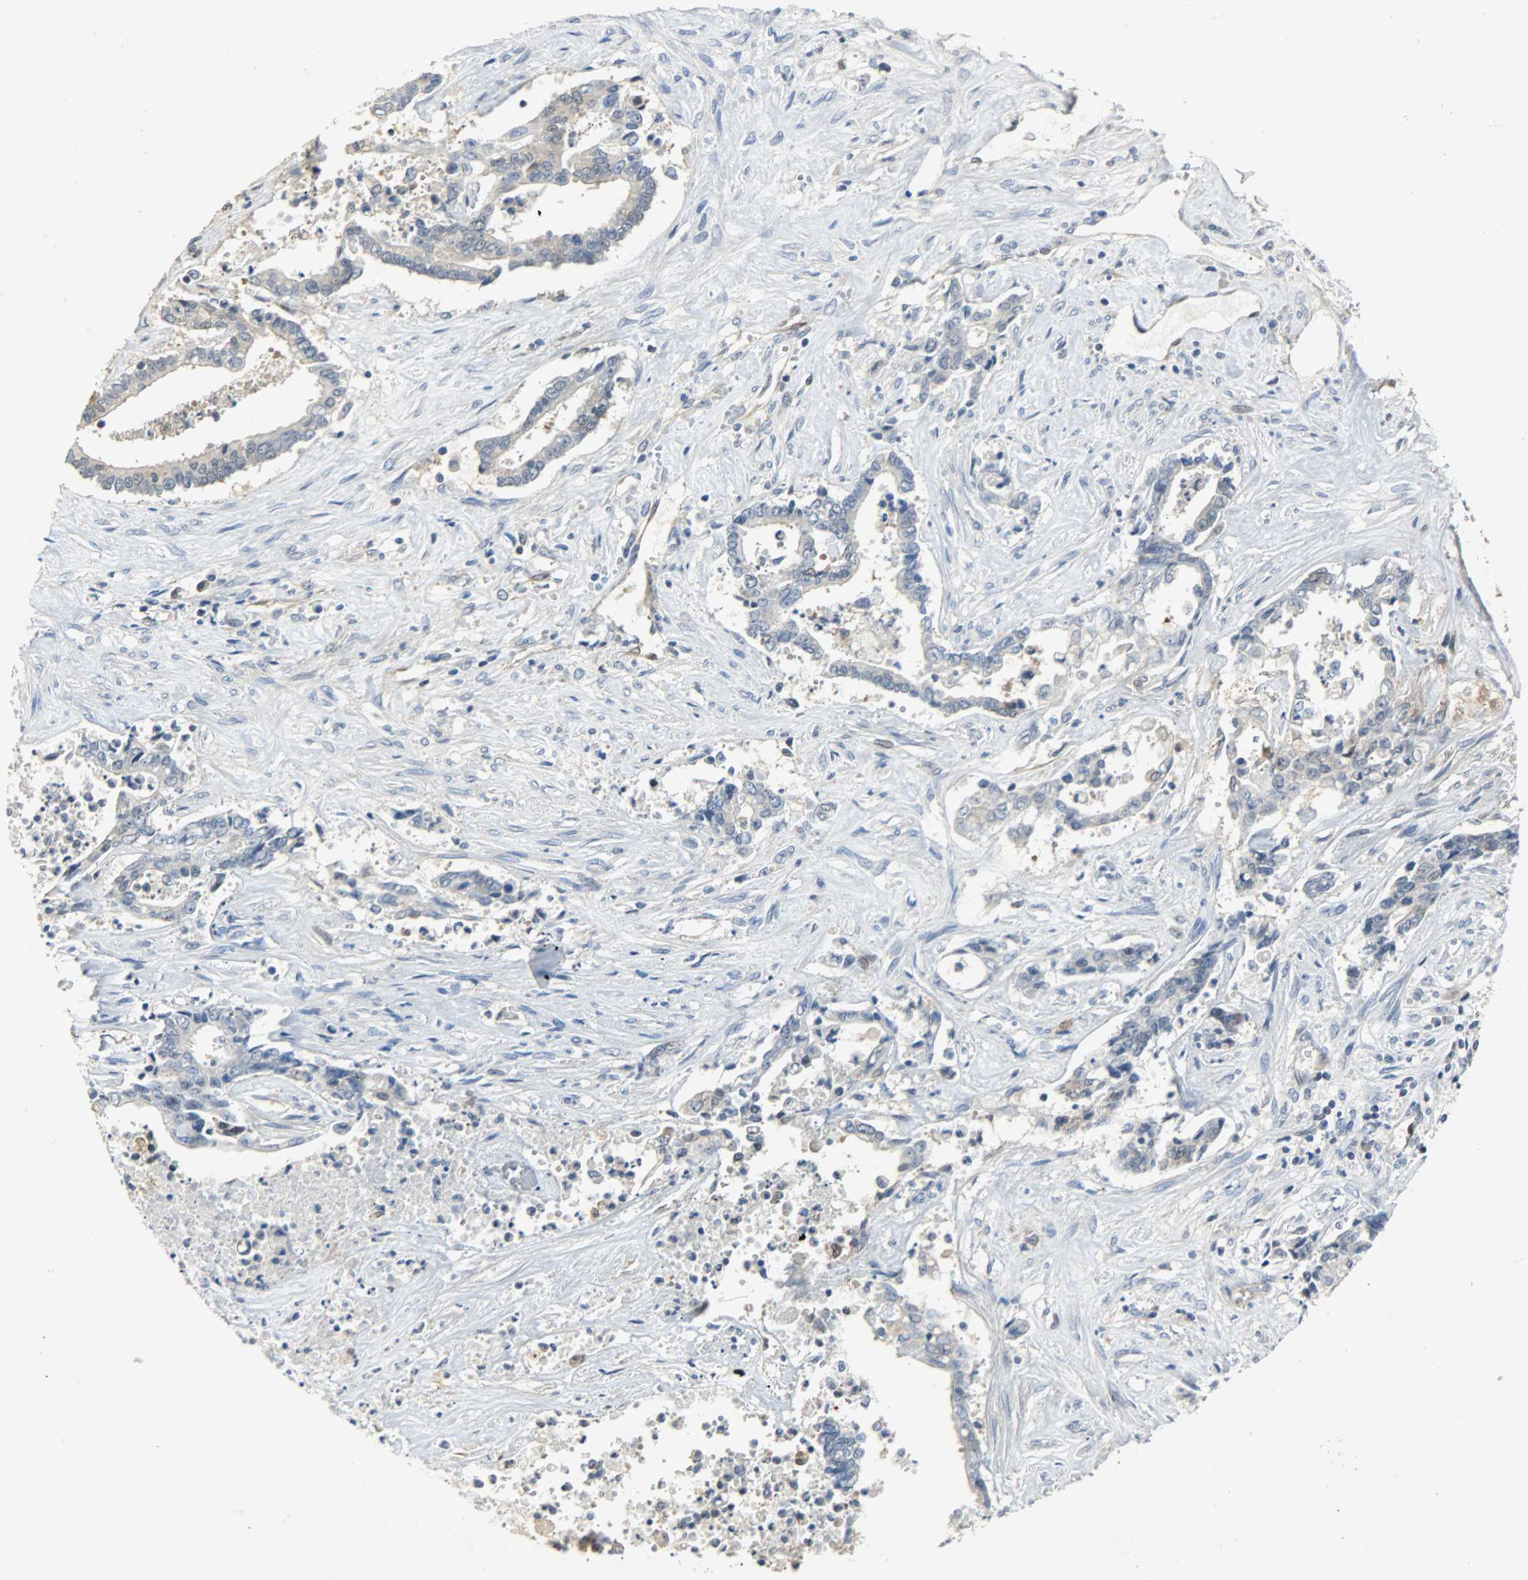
{"staining": {"intensity": "negative", "quantity": "none", "location": "none"}, "tissue": "liver cancer", "cell_type": "Tumor cells", "image_type": "cancer", "snomed": [{"axis": "morphology", "description": "Cholangiocarcinoma"}, {"axis": "topography", "description": "Liver"}], "caption": "Protein analysis of liver cancer (cholangiocarcinoma) shows no significant staining in tumor cells. The staining was performed using DAB (3,3'-diaminobenzidine) to visualize the protein expression in brown, while the nuclei were stained in blue with hematoxylin (Magnification: 20x).", "gene": "EIF4EBP1", "patient": {"sex": "male", "age": 57}}